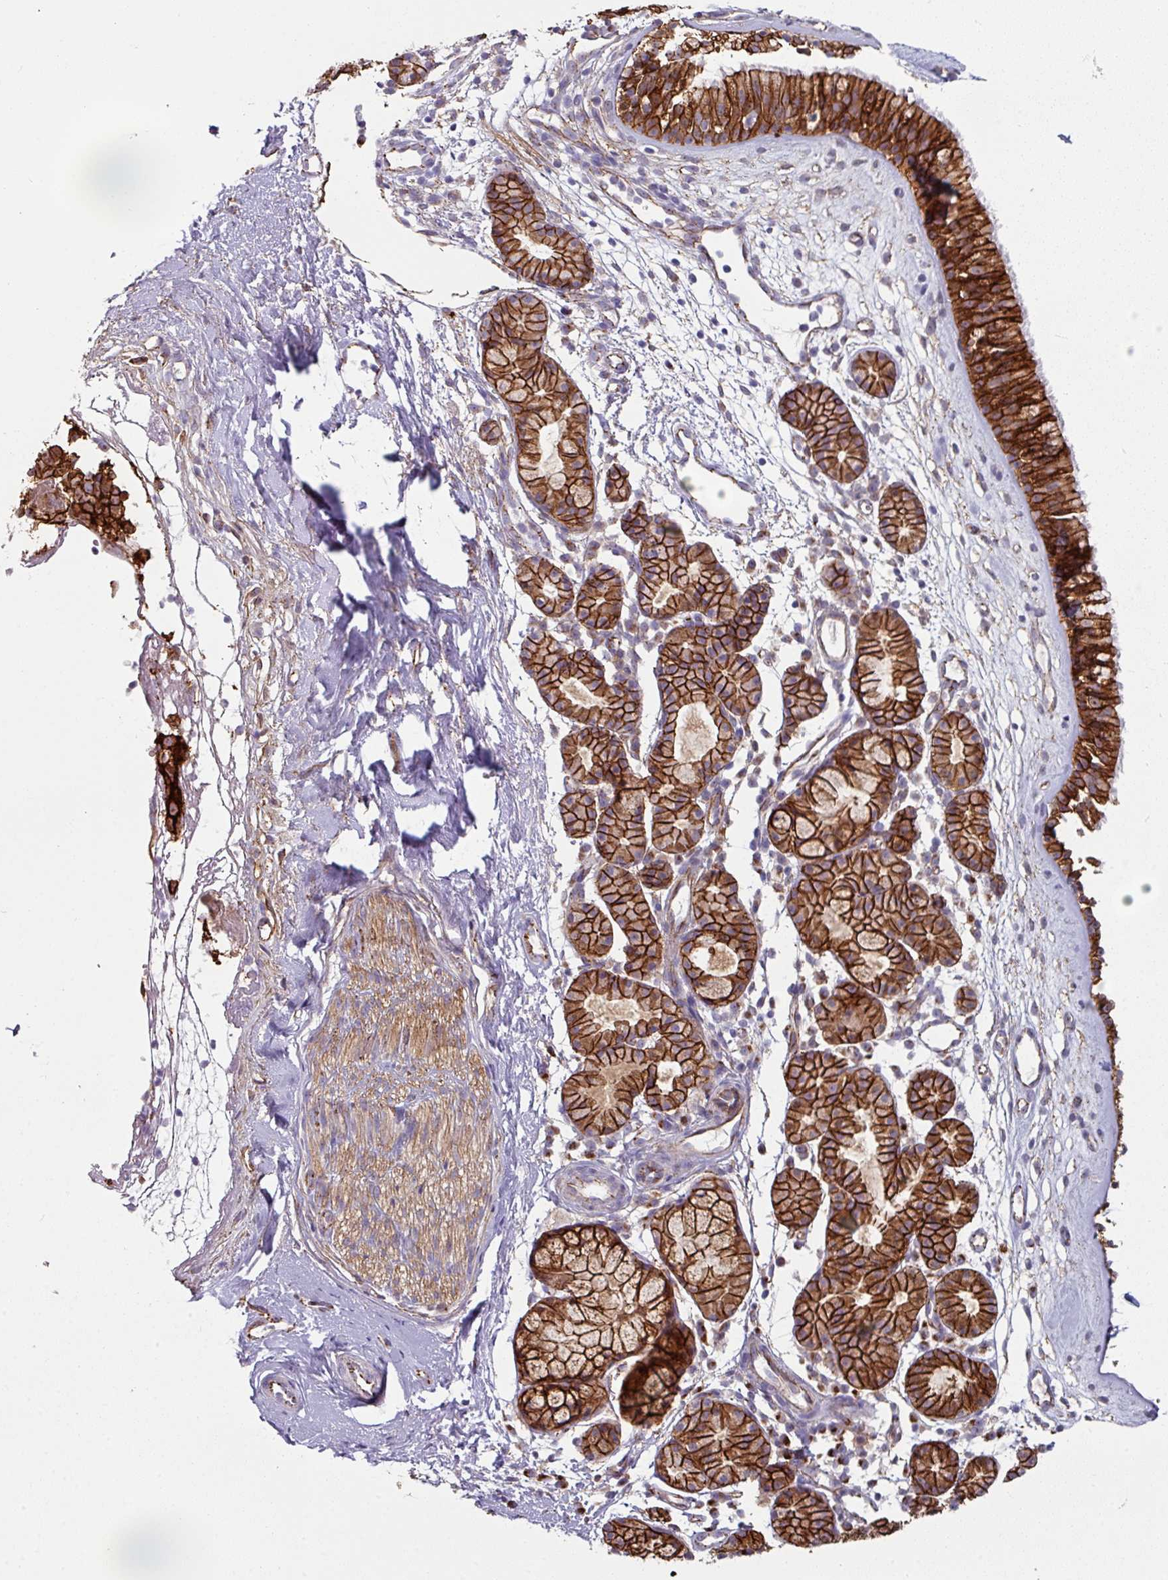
{"staining": {"intensity": "strong", "quantity": ">75%", "location": "cytoplasmic/membranous"}, "tissue": "nasopharynx", "cell_type": "Respiratory epithelial cells", "image_type": "normal", "snomed": [{"axis": "morphology", "description": "Normal tissue, NOS"}, {"axis": "topography", "description": "Nasopharynx"}], "caption": "Immunohistochemistry histopathology image of unremarkable human nasopharynx stained for a protein (brown), which shows high levels of strong cytoplasmic/membranous positivity in approximately >75% of respiratory epithelial cells.", "gene": "JUP", "patient": {"sex": "male", "age": 82}}